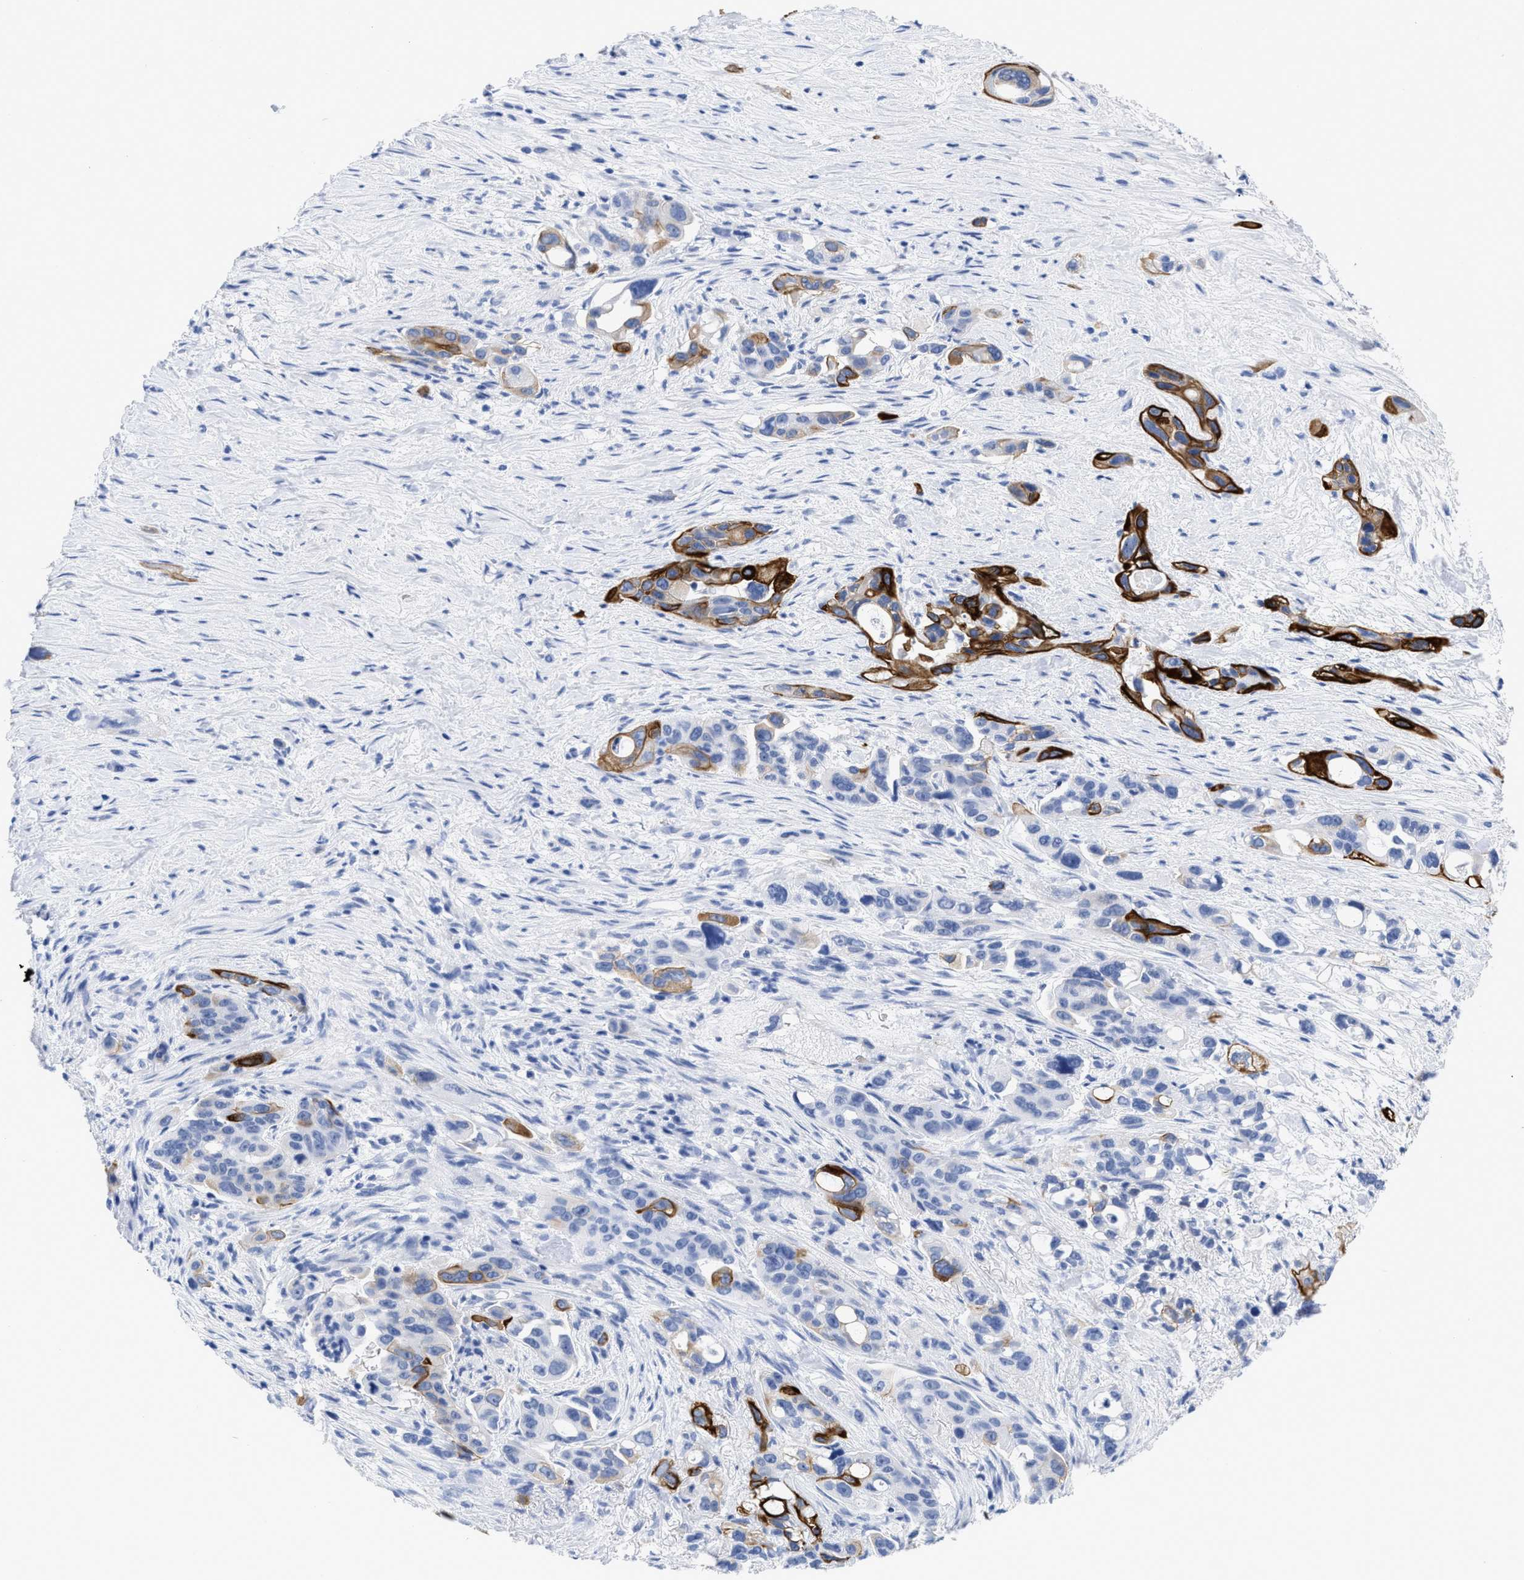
{"staining": {"intensity": "strong", "quantity": "25%-75%", "location": "cytoplasmic/membranous"}, "tissue": "pancreatic cancer", "cell_type": "Tumor cells", "image_type": "cancer", "snomed": [{"axis": "morphology", "description": "Adenocarcinoma, NOS"}, {"axis": "topography", "description": "Pancreas"}], "caption": "Immunohistochemical staining of pancreatic cancer demonstrates high levels of strong cytoplasmic/membranous protein staining in about 25%-75% of tumor cells. (Brightfield microscopy of DAB IHC at high magnification).", "gene": "DUSP26", "patient": {"sex": "male", "age": 53}}